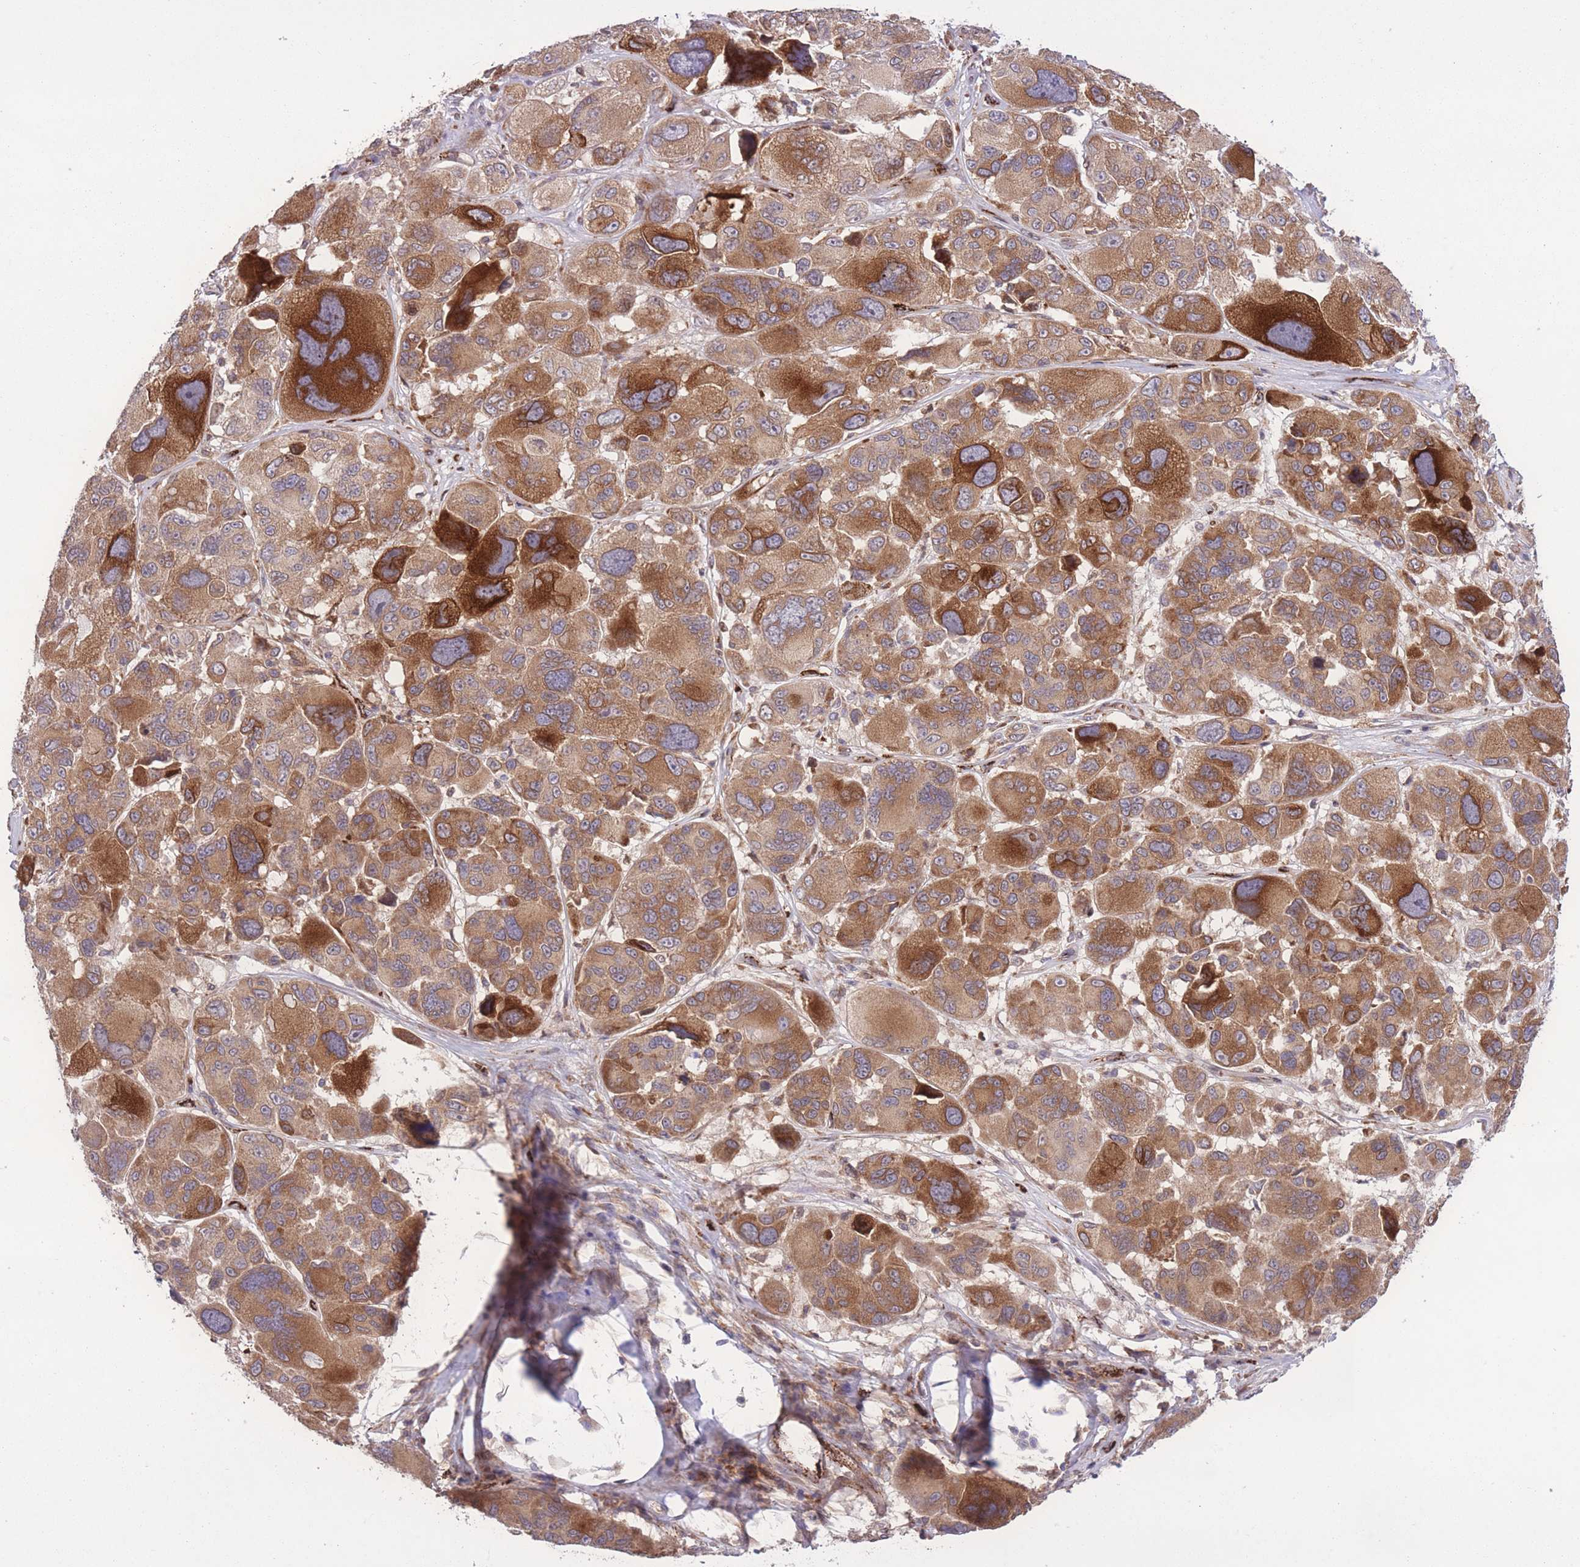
{"staining": {"intensity": "strong", "quantity": "25%-75%", "location": "cytoplasmic/membranous"}, "tissue": "melanoma", "cell_type": "Tumor cells", "image_type": "cancer", "snomed": [{"axis": "morphology", "description": "Malignant melanoma, NOS"}, {"axis": "topography", "description": "Skin"}], "caption": "Melanoma stained with a protein marker reveals strong staining in tumor cells.", "gene": "CISH", "patient": {"sex": "female", "age": 66}}